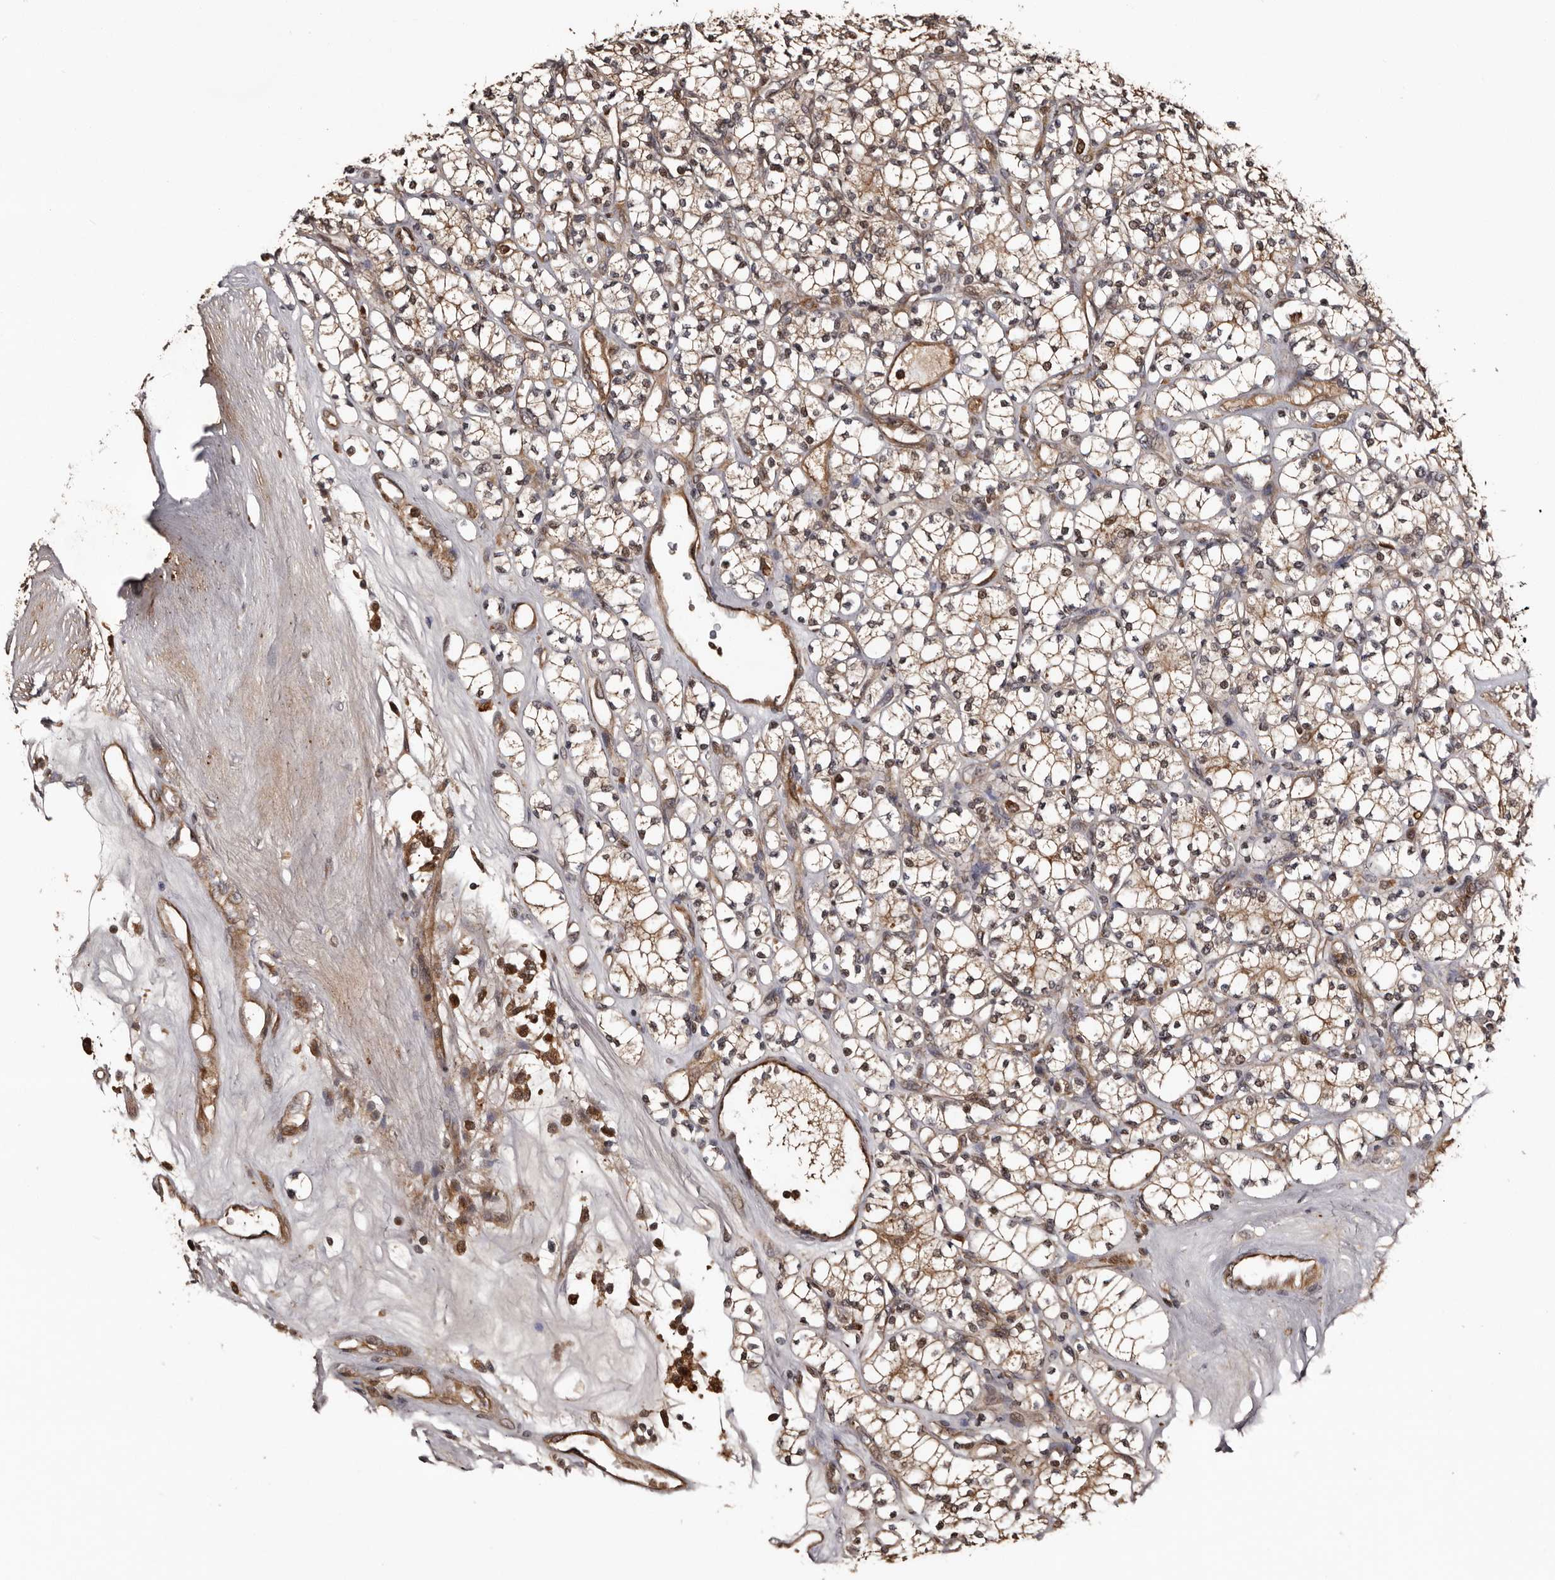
{"staining": {"intensity": "weak", "quantity": ">75%", "location": "cytoplasmic/membranous"}, "tissue": "renal cancer", "cell_type": "Tumor cells", "image_type": "cancer", "snomed": [{"axis": "morphology", "description": "Adenocarcinoma, NOS"}, {"axis": "topography", "description": "Kidney"}], "caption": "Renal cancer stained for a protein (brown) shows weak cytoplasmic/membranous positive staining in about >75% of tumor cells.", "gene": "SERTAD4", "patient": {"sex": "male", "age": 77}}